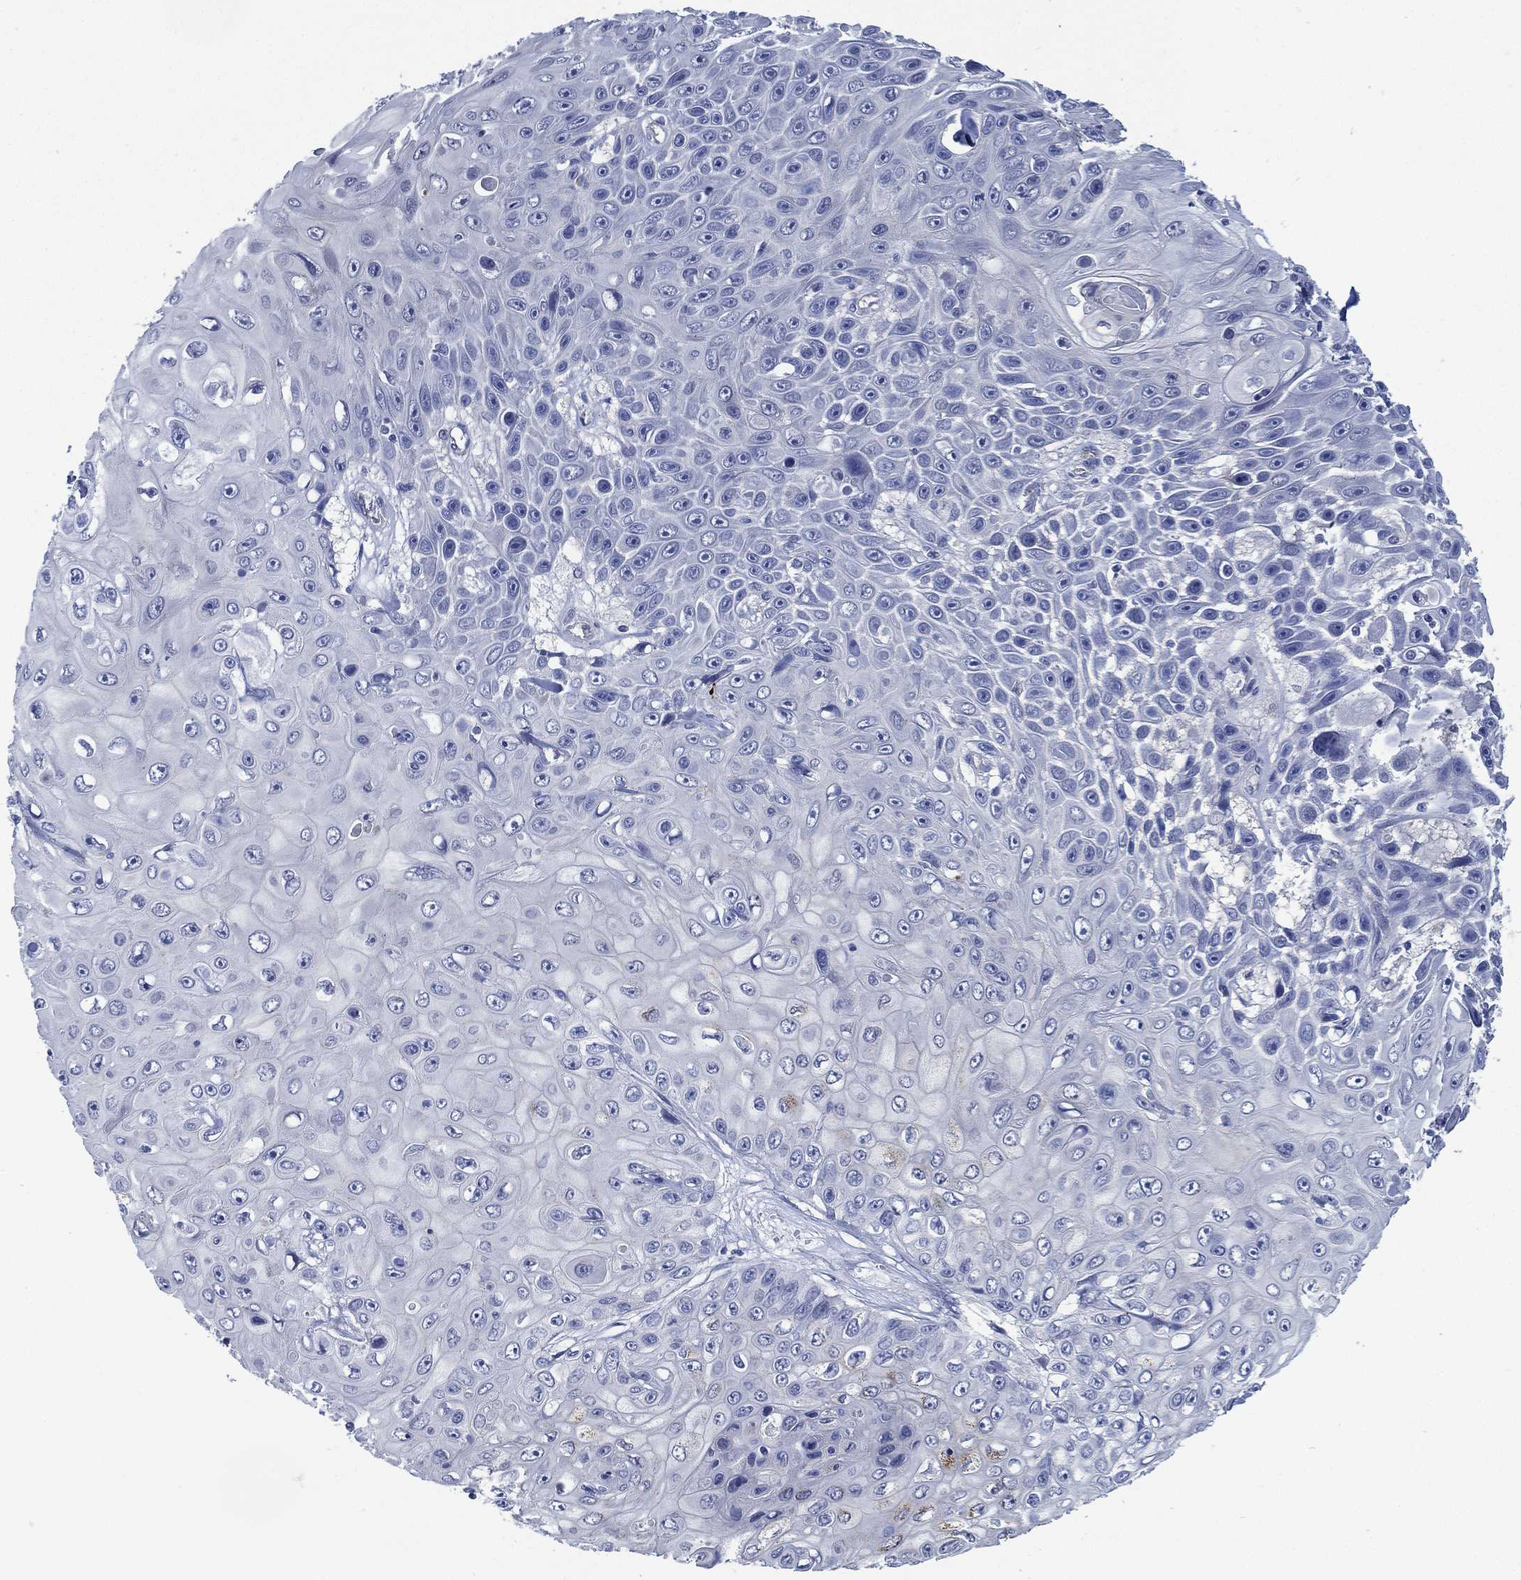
{"staining": {"intensity": "negative", "quantity": "none", "location": "none"}, "tissue": "skin cancer", "cell_type": "Tumor cells", "image_type": "cancer", "snomed": [{"axis": "morphology", "description": "Squamous cell carcinoma, NOS"}, {"axis": "topography", "description": "Skin"}], "caption": "Immunohistochemistry (IHC) micrograph of human squamous cell carcinoma (skin) stained for a protein (brown), which shows no staining in tumor cells.", "gene": "C5orf46", "patient": {"sex": "male", "age": 82}}